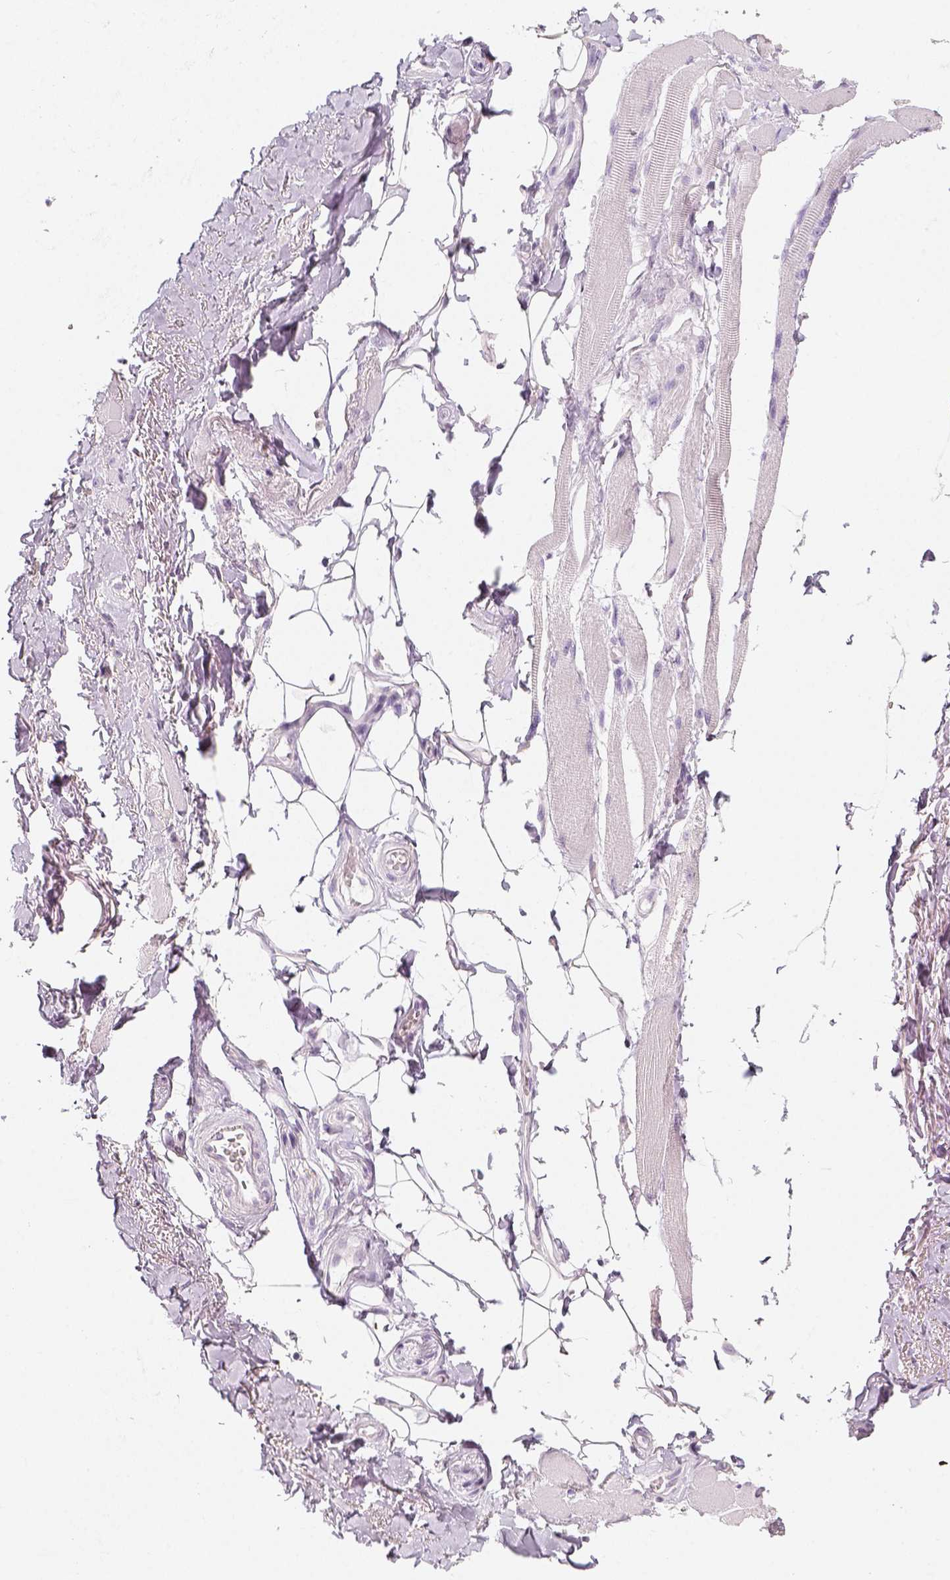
{"staining": {"intensity": "negative", "quantity": "none", "location": "none"}, "tissue": "skeletal muscle", "cell_type": "Myocytes", "image_type": "normal", "snomed": [{"axis": "morphology", "description": "Normal tissue, NOS"}, {"axis": "topography", "description": "Skeletal muscle"}, {"axis": "topography", "description": "Anal"}, {"axis": "topography", "description": "Peripheral nerve tissue"}], "caption": "Immunohistochemistry (IHC) photomicrograph of normal human skeletal muscle stained for a protein (brown), which reveals no expression in myocytes.", "gene": "NECAB2", "patient": {"sex": "male", "age": 53}}